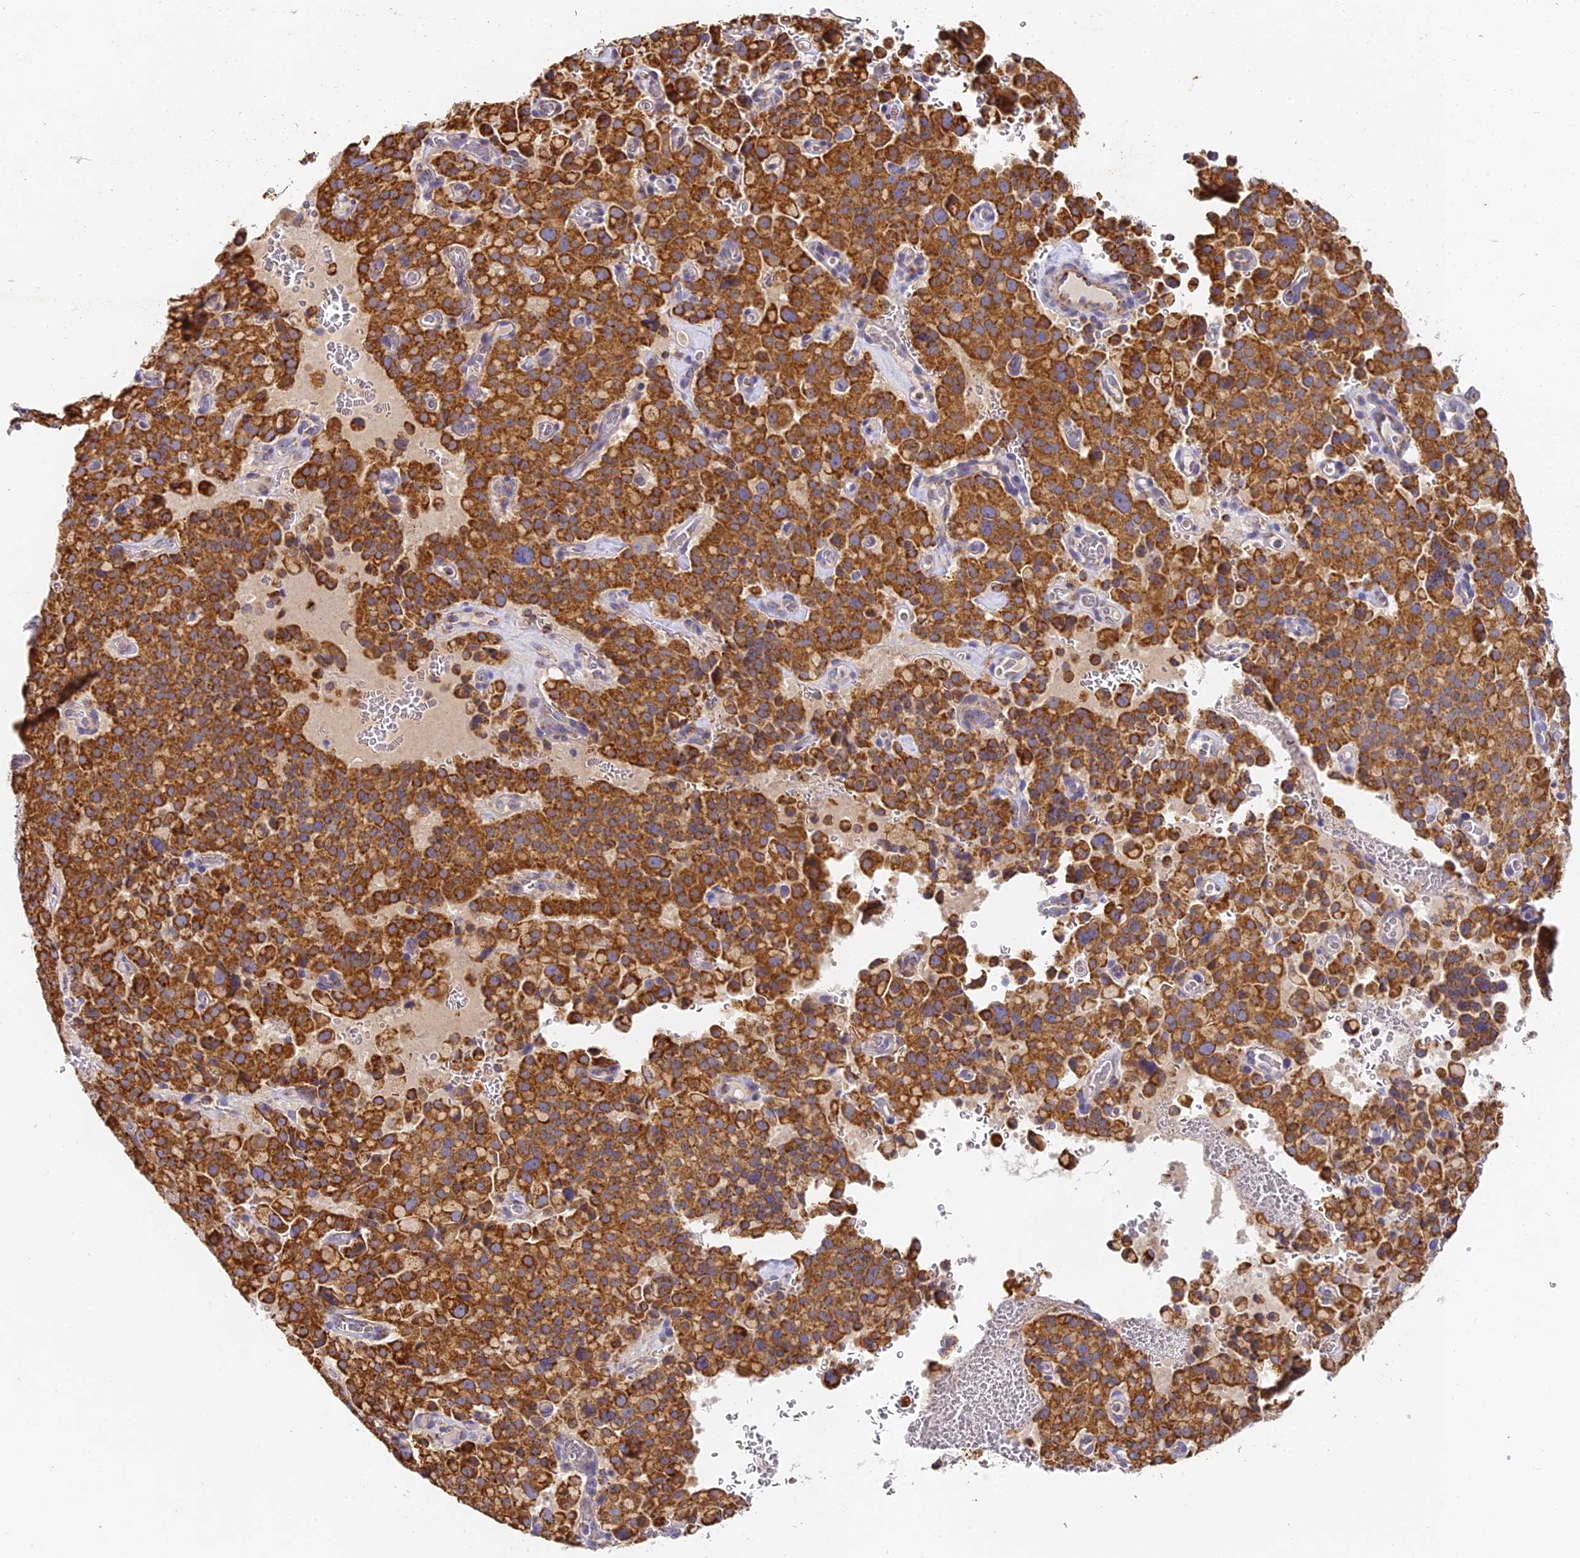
{"staining": {"intensity": "strong", "quantity": ">75%", "location": "cytoplasmic/membranous"}, "tissue": "pancreatic cancer", "cell_type": "Tumor cells", "image_type": "cancer", "snomed": [{"axis": "morphology", "description": "Adenocarcinoma, NOS"}, {"axis": "topography", "description": "Pancreas"}], "caption": "DAB (3,3'-diaminobenzidine) immunohistochemical staining of adenocarcinoma (pancreatic) exhibits strong cytoplasmic/membranous protein staining in approximately >75% of tumor cells.", "gene": "DONSON", "patient": {"sex": "male", "age": 65}}